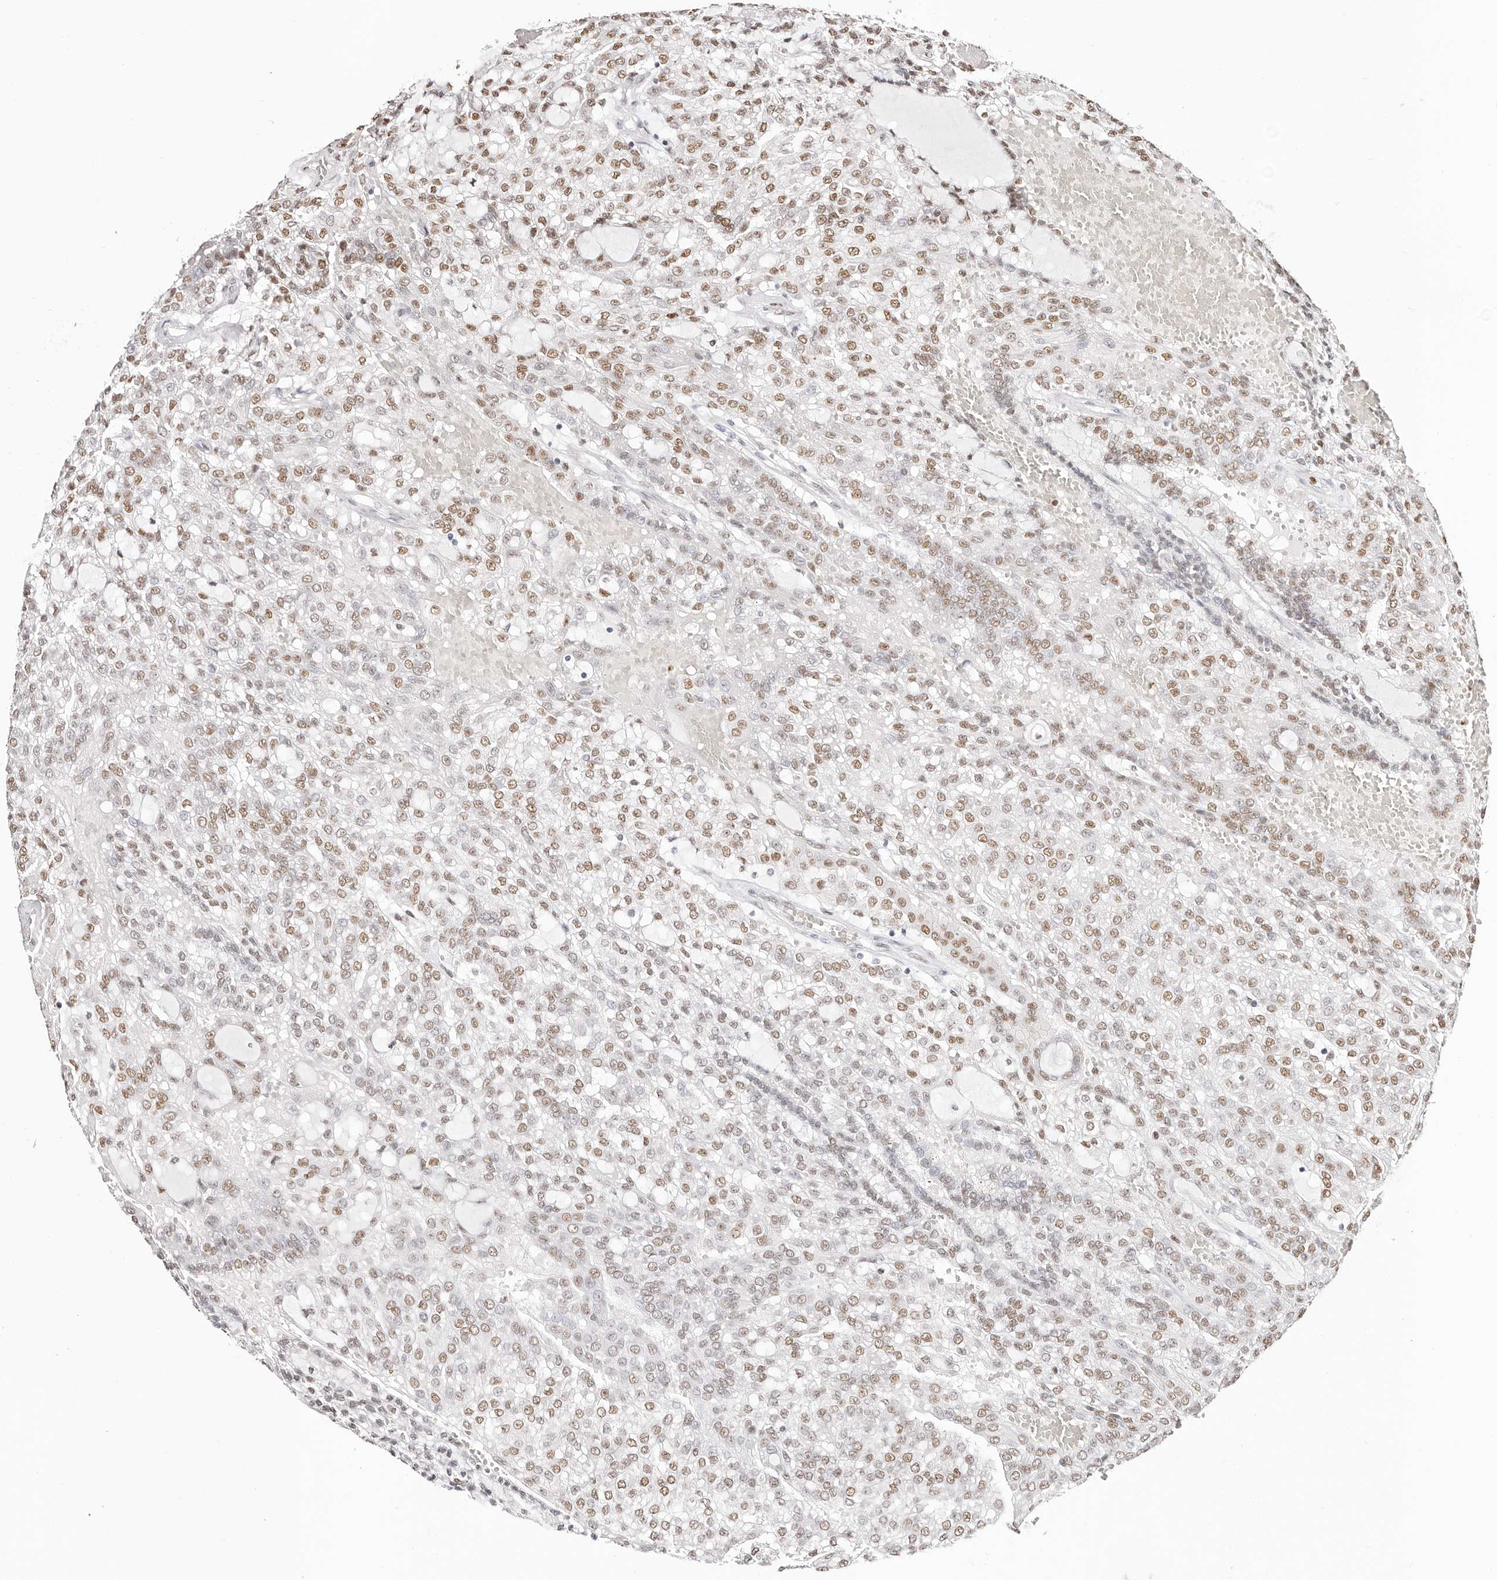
{"staining": {"intensity": "moderate", "quantity": ">75%", "location": "nuclear"}, "tissue": "renal cancer", "cell_type": "Tumor cells", "image_type": "cancer", "snomed": [{"axis": "morphology", "description": "Adenocarcinoma, NOS"}, {"axis": "topography", "description": "Kidney"}], "caption": "IHC of human renal cancer (adenocarcinoma) displays medium levels of moderate nuclear expression in approximately >75% of tumor cells.", "gene": "TKT", "patient": {"sex": "male", "age": 63}}